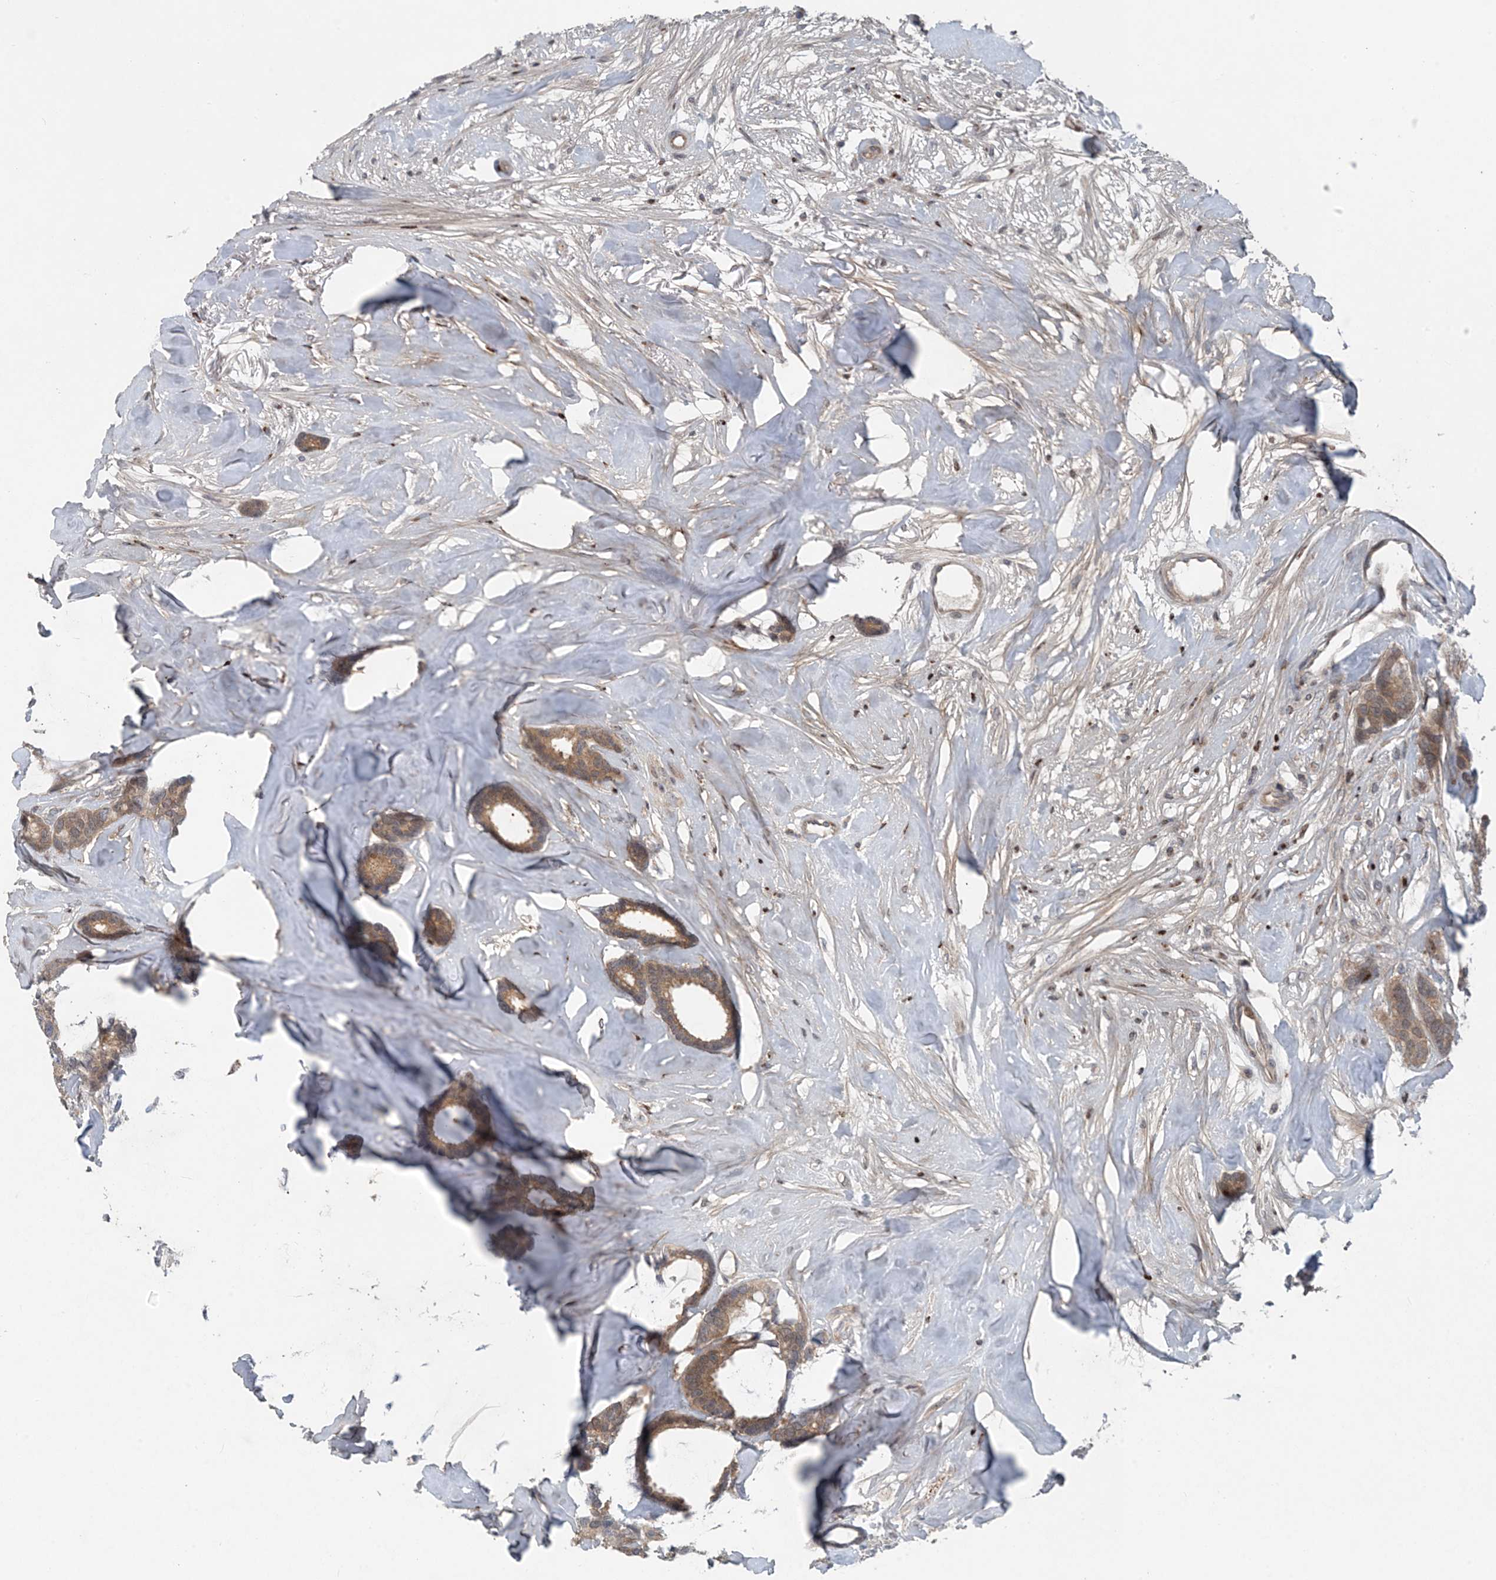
{"staining": {"intensity": "moderate", "quantity": ">75%", "location": "cytoplasmic/membranous,nuclear"}, "tissue": "breast cancer", "cell_type": "Tumor cells", "image_type": "cancer", "snomed": [{"axis": "morphology", "description": "Duct carcinoma"}, {"axis": "topography", "description": "Breast"}], "caption": "Protein analysis of infiltrating ductal carcinoma (breast) tissue demonstrates moderate cytoplasmic/membranous and nuclear expression in about >75% of tumor cells.", "gene": "HIKESHI", "patient": {"sex": "female", "age": 87}}